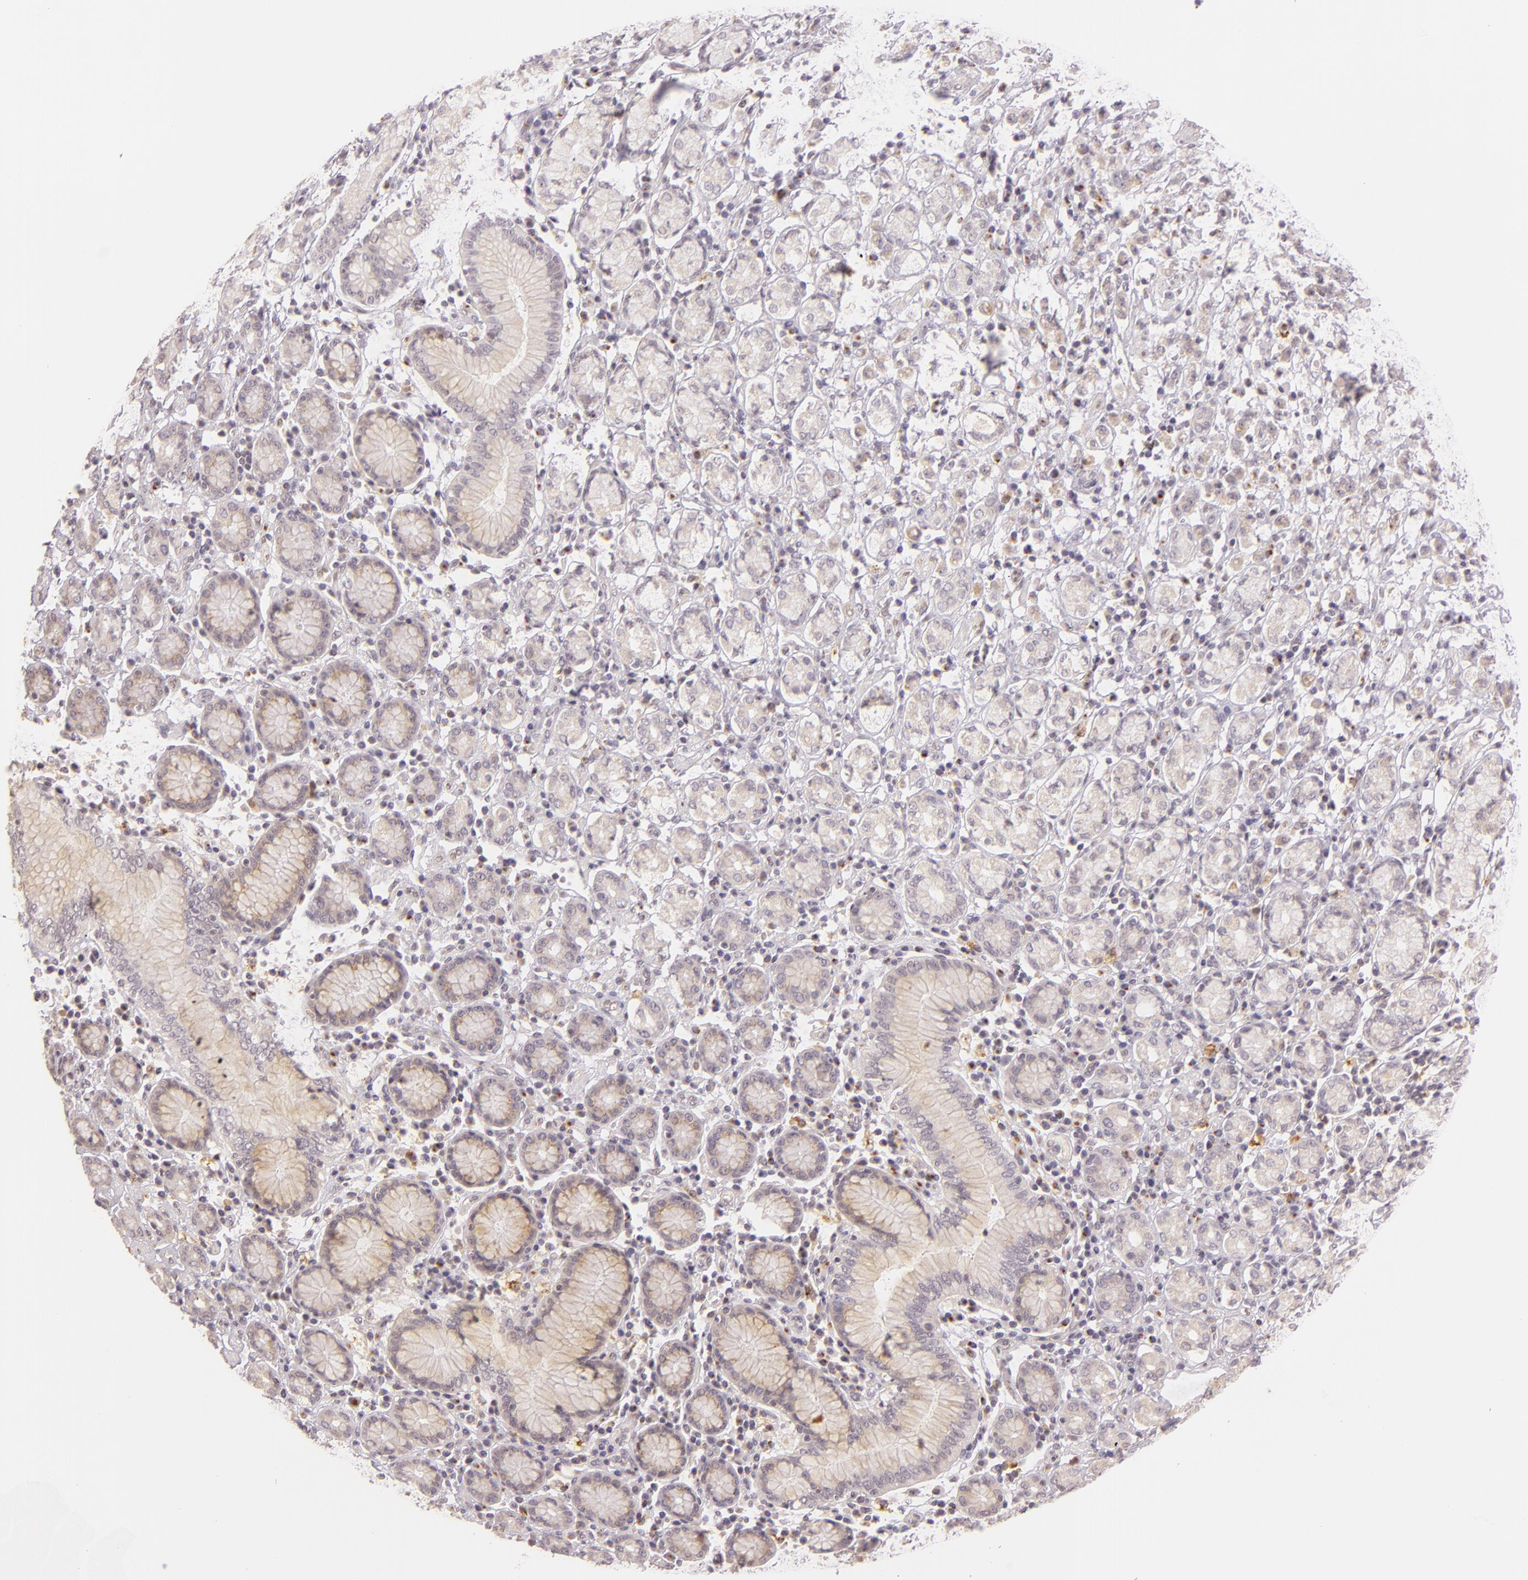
{"staining": {"intensity": "weak", "quantity": ">75%", "location": "cytoplasmic/membranous"}, "tissue": "stomach cancer", "cell_type": "Tumor cells", "image_type": "cancer", "snomed": [{"axis": "morphology", "description": "Adenocarcinoma, NOS"}, {"axis": "topography", "description": "Stomach, lower"}], "caption": "Protein staining reveals weak cytoplasmic/membranous expression in about >75% of tumor cells in stomach adenocarcinoma.", "gene": "LGMN", "patient": {"sex": "male", "age": 88}}